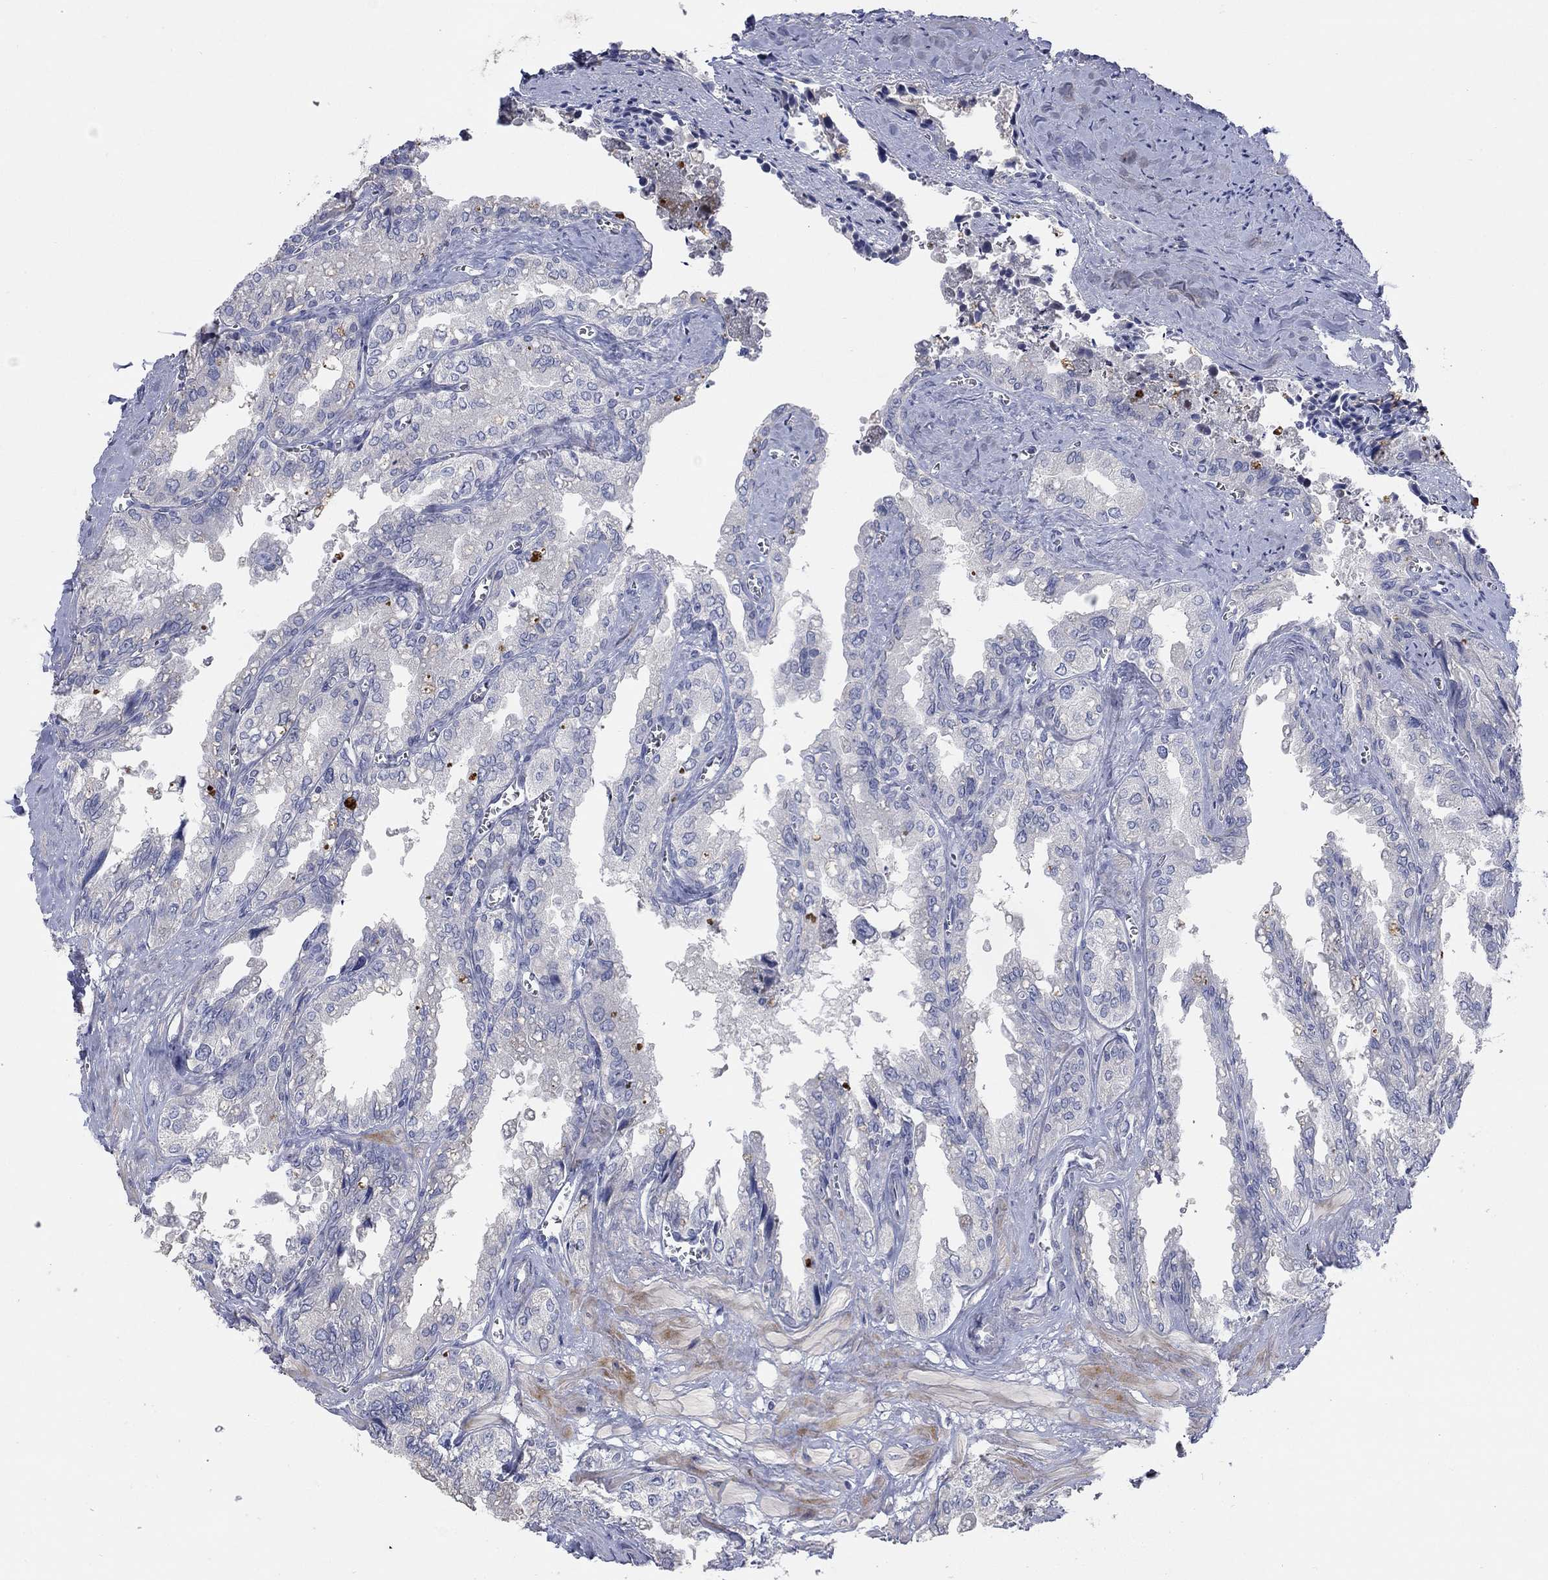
{"staining": {"intensity": "negative", "quantity": "none", "location": "none"}, "tissue": "seminal vesicle", "cell_type": "Glandular cells", "image_type": "normal", "snomed": [{"axis": "morphology", "description": "Normal tissue, NOS"}, {"axis": "topography", "description": "Seminal veicle"}], "caption": "Immunohistochemistry of normal seminal vesicle reveals no expression in glandular cells.", "gene": "TMEM249", "patient": {"sex": "male", "age": 67}}